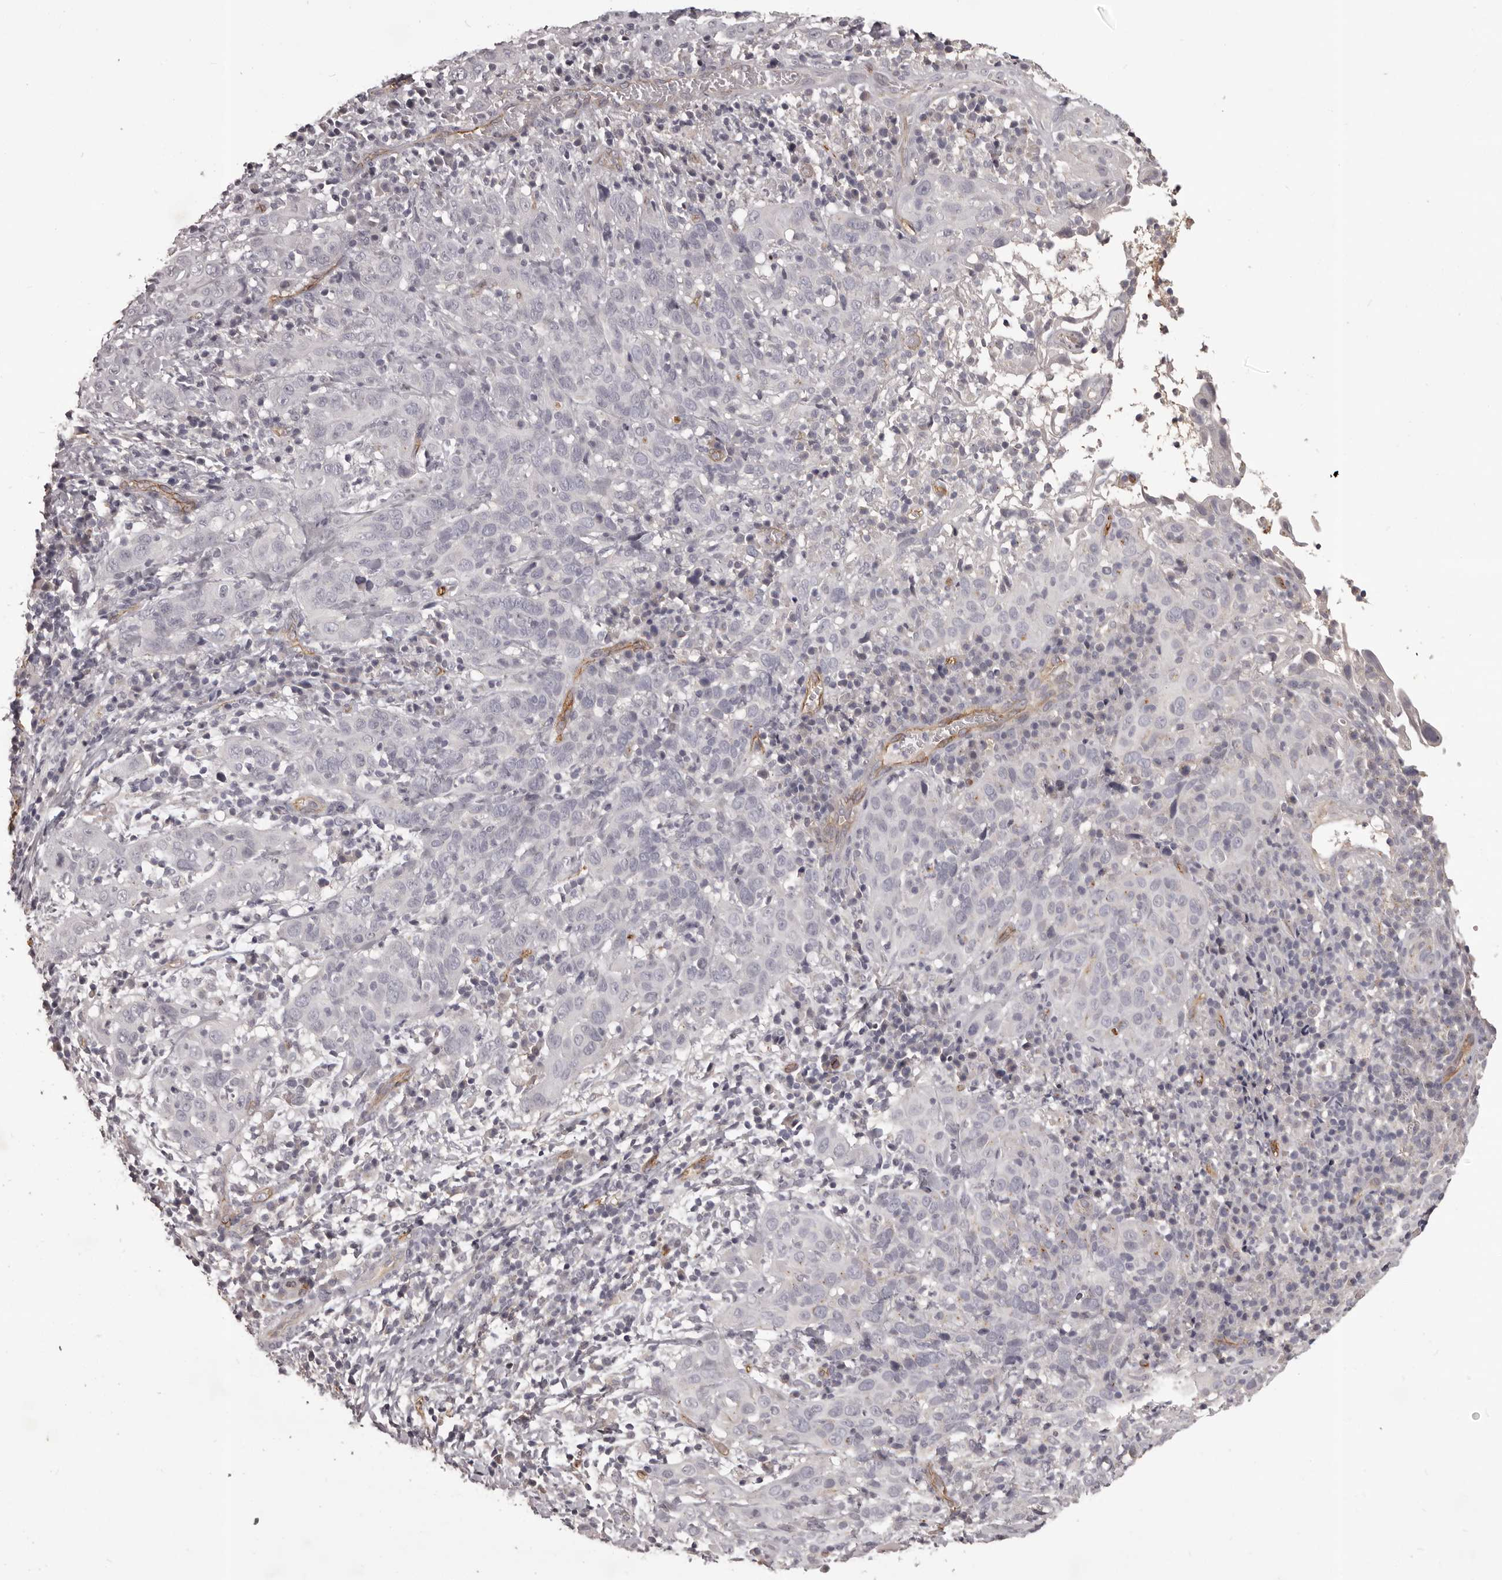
{"staining": {"intensity": "negative", "quantity": "none", "location": "none"}, "tissue": "cervical cancer", "cell_type": "Tumor cells", "image_type": "cancer", "snomed": [{"axis": "morphology", "description": "Squamous cell carcinoma, NOS"}, {"axis": "topography", "description": "Cervix"}], "caption": "This is a photomicrograph of immunohistochemistry (IHC) staining of squamous cell carcinoma (cervical), which shows no staining in tumor cells.", "gene": "GPR78", "patient": {"sex": "female", "age": 46}}